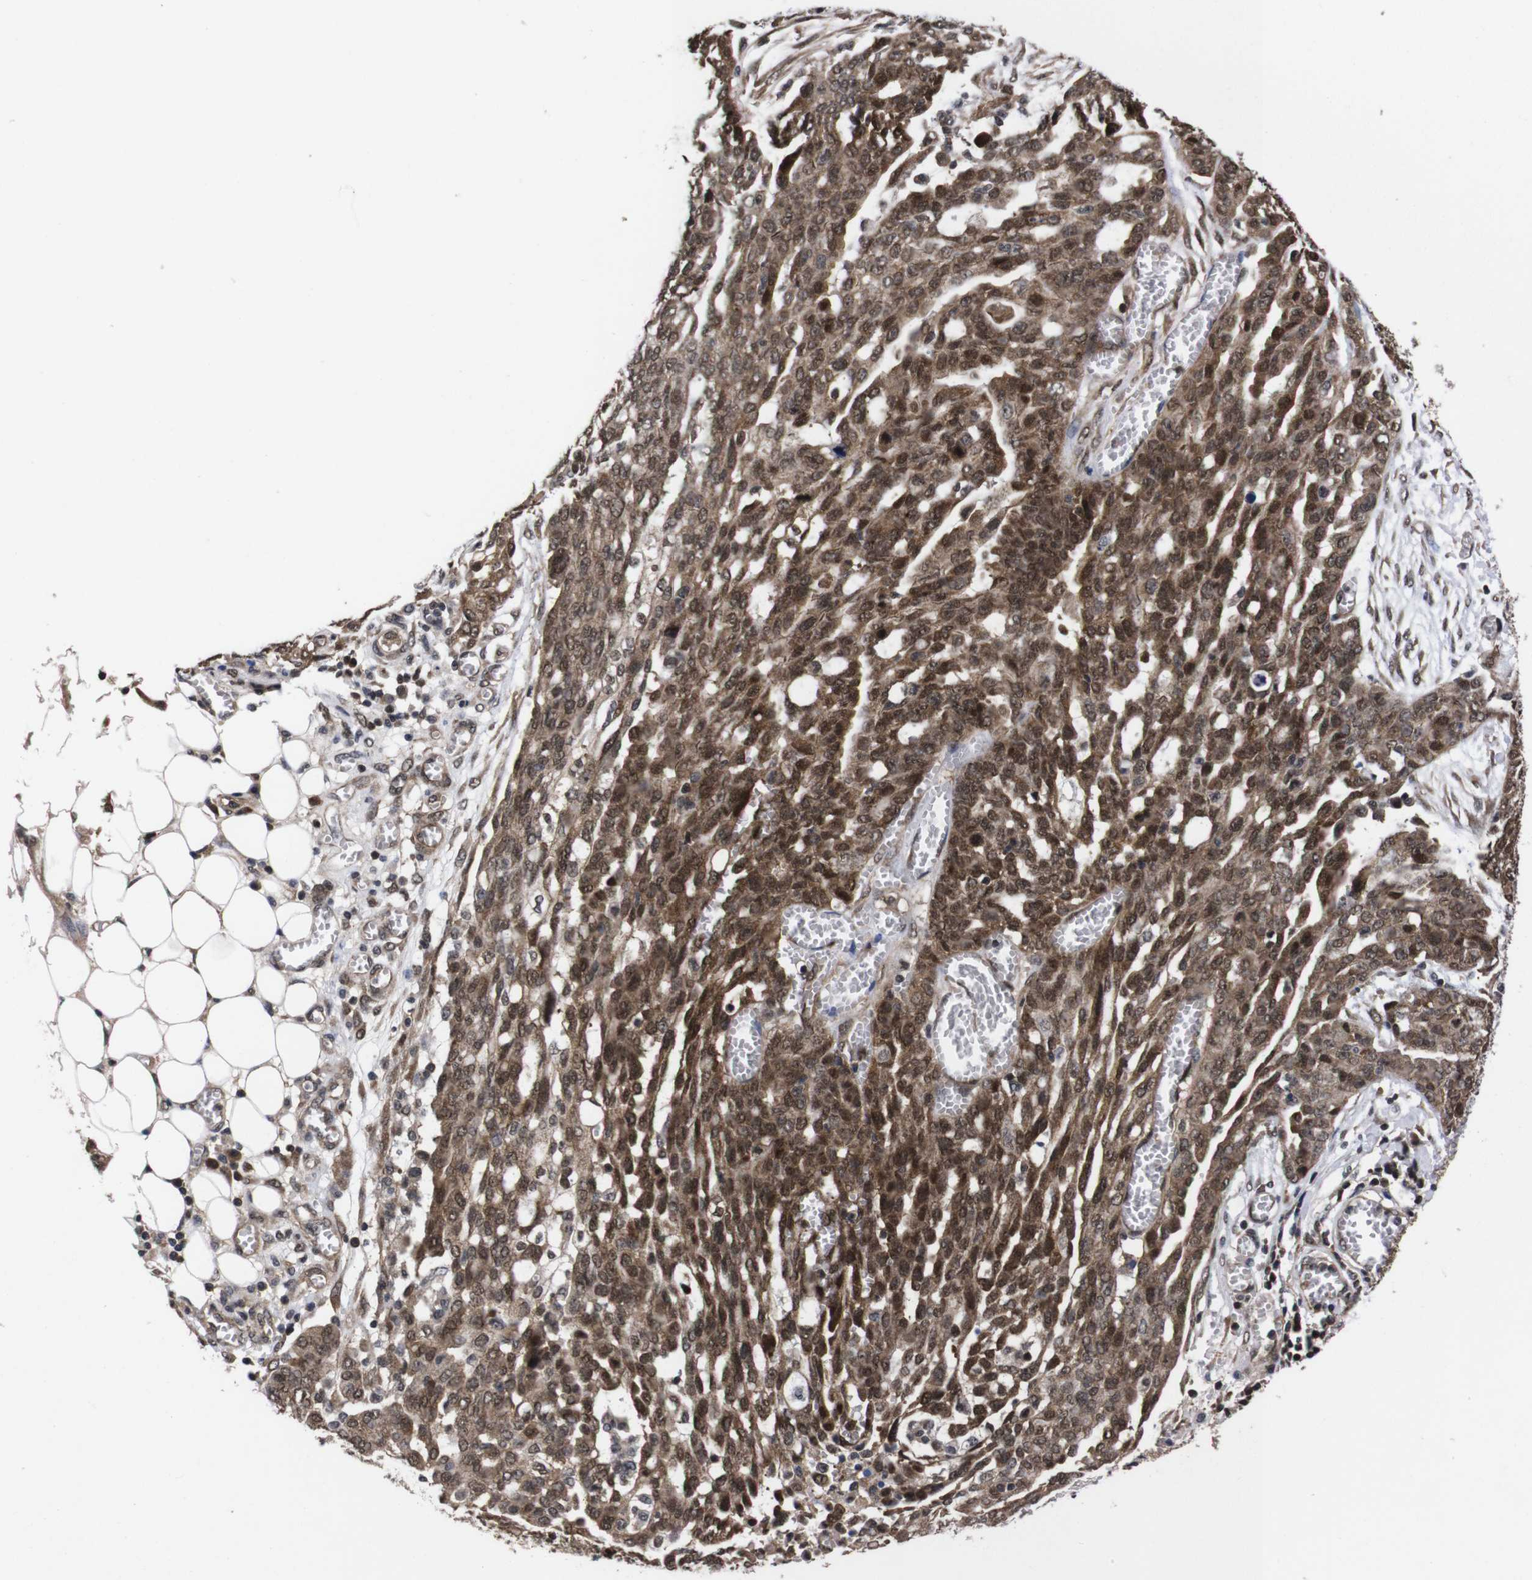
{"staining": {"intensity": "moderate", "quantity": ">75%", "location": "cytoplasmic/membranous,nuclear"}, "tissue": "ovarian cancer", "cell_type": "Tumor cells", "image_type": "cancer", "snomed": [{"axis": "morphology", "description": "Cystadenocarcinoma, serous, NOS"}, {"axis": "topography", "description": "Soft tissue"}, {"axis": "topography", "description": "Ovary"}], "caption": "Ovarian cancer was stained to show a protein in brown. There is medium levels of moderate cytoplasmic/membranous and nuclear expression in about >75% of tumor cells.", "gene": "UBQLN2", "patient": {"sex": "female", "age": 57}}